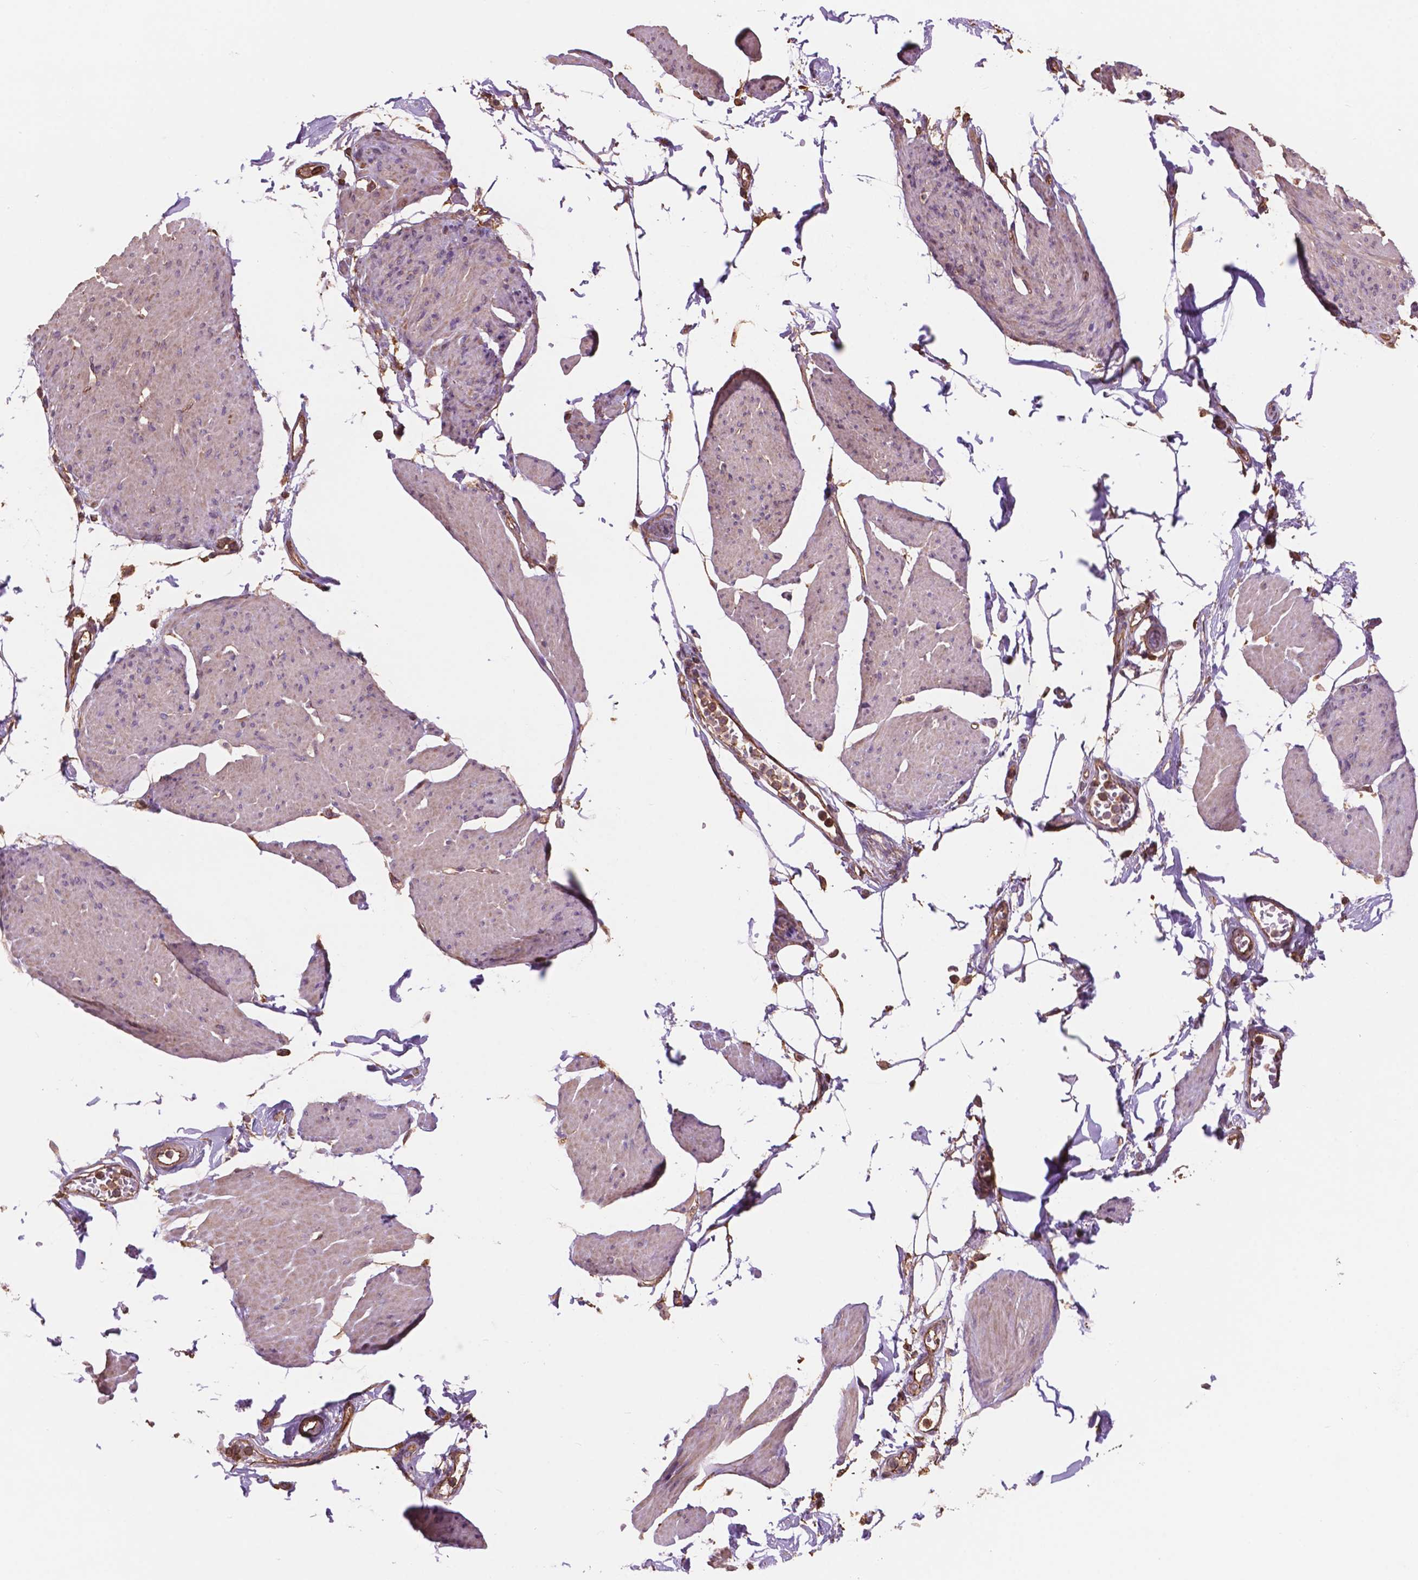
{"staining": {"intensity": "weak", "quantity": "<25%", "location": "cytoplasmic/membranous"}, "tissue": "smooth muscle", "cell_type": "Smooth muscle cells", "image_type": "normal", "snomed": [{"axis": "morphology", "description": "Normal tissue, NOS"}, {"axis": "topography", "description": "Adipose tissue"}, {"axis": "topography", "description": "Smooth muscle"}, {"axis": "topography", "description": "Peripheral nerve tissue"}], "caption": "DAB (3,3'-diaminobenzidine) immunohistochemical staining of normal smooth muscle exhibits no significant positivity in smooth muscle cells.", "gene": "NIPA2", "patient": {"sex": "male", "age": 83}}